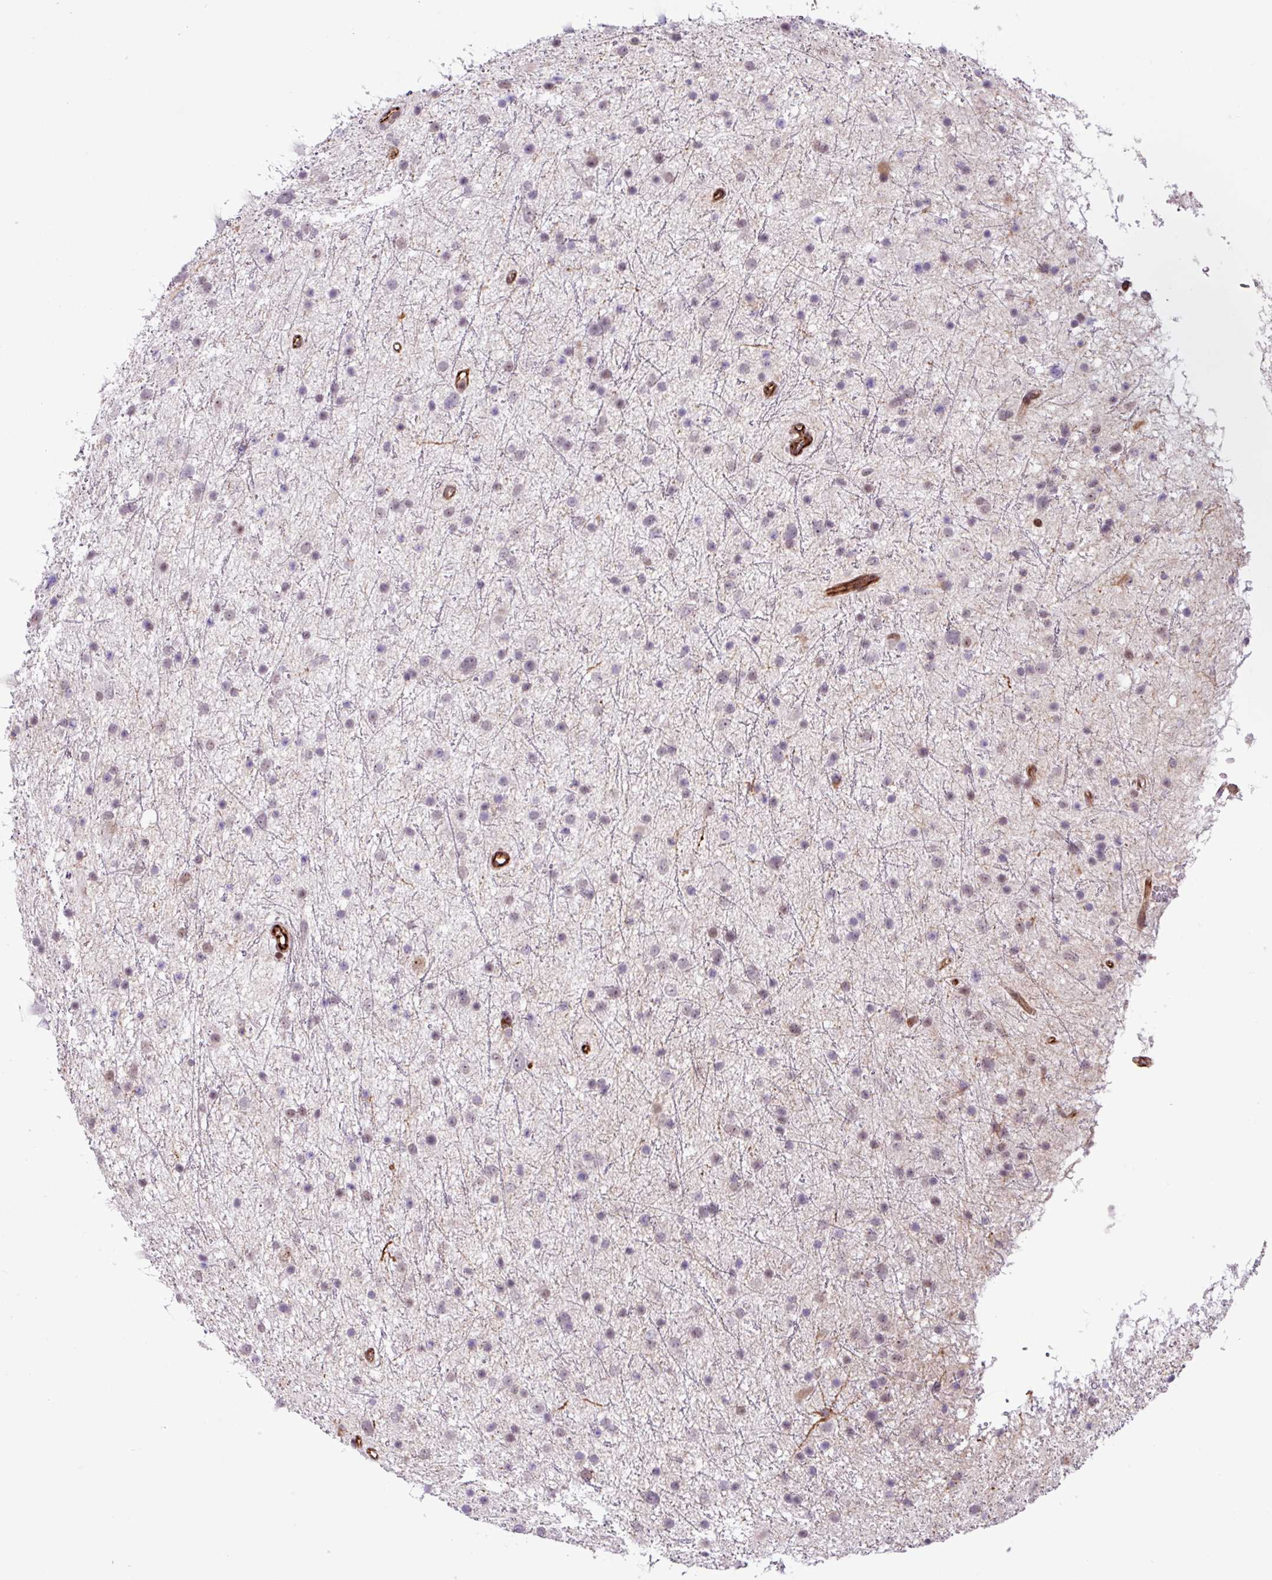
{"staining": {"intensity": "weak", "quantity": "<25%", "location": "nuclear"}, "tissue": "glioma", "cell_type": "Tumor cells", "image_type": "cancer", "snomed": [{"axis": "morphology", "description": "Glioma, malignant, Low grade"}, {"axis": "topography", "description": "Cerebral cortex"}], "caption": "Glioma was stained to show a protein in brown. There is no significant expression in tumor cells. (Brightfield microscopy of DAB (3,3'-diaminobenzidine) IHC at high magnification).", "gene": "CHD3", "patient": {"sex": "female", "age": 39}}